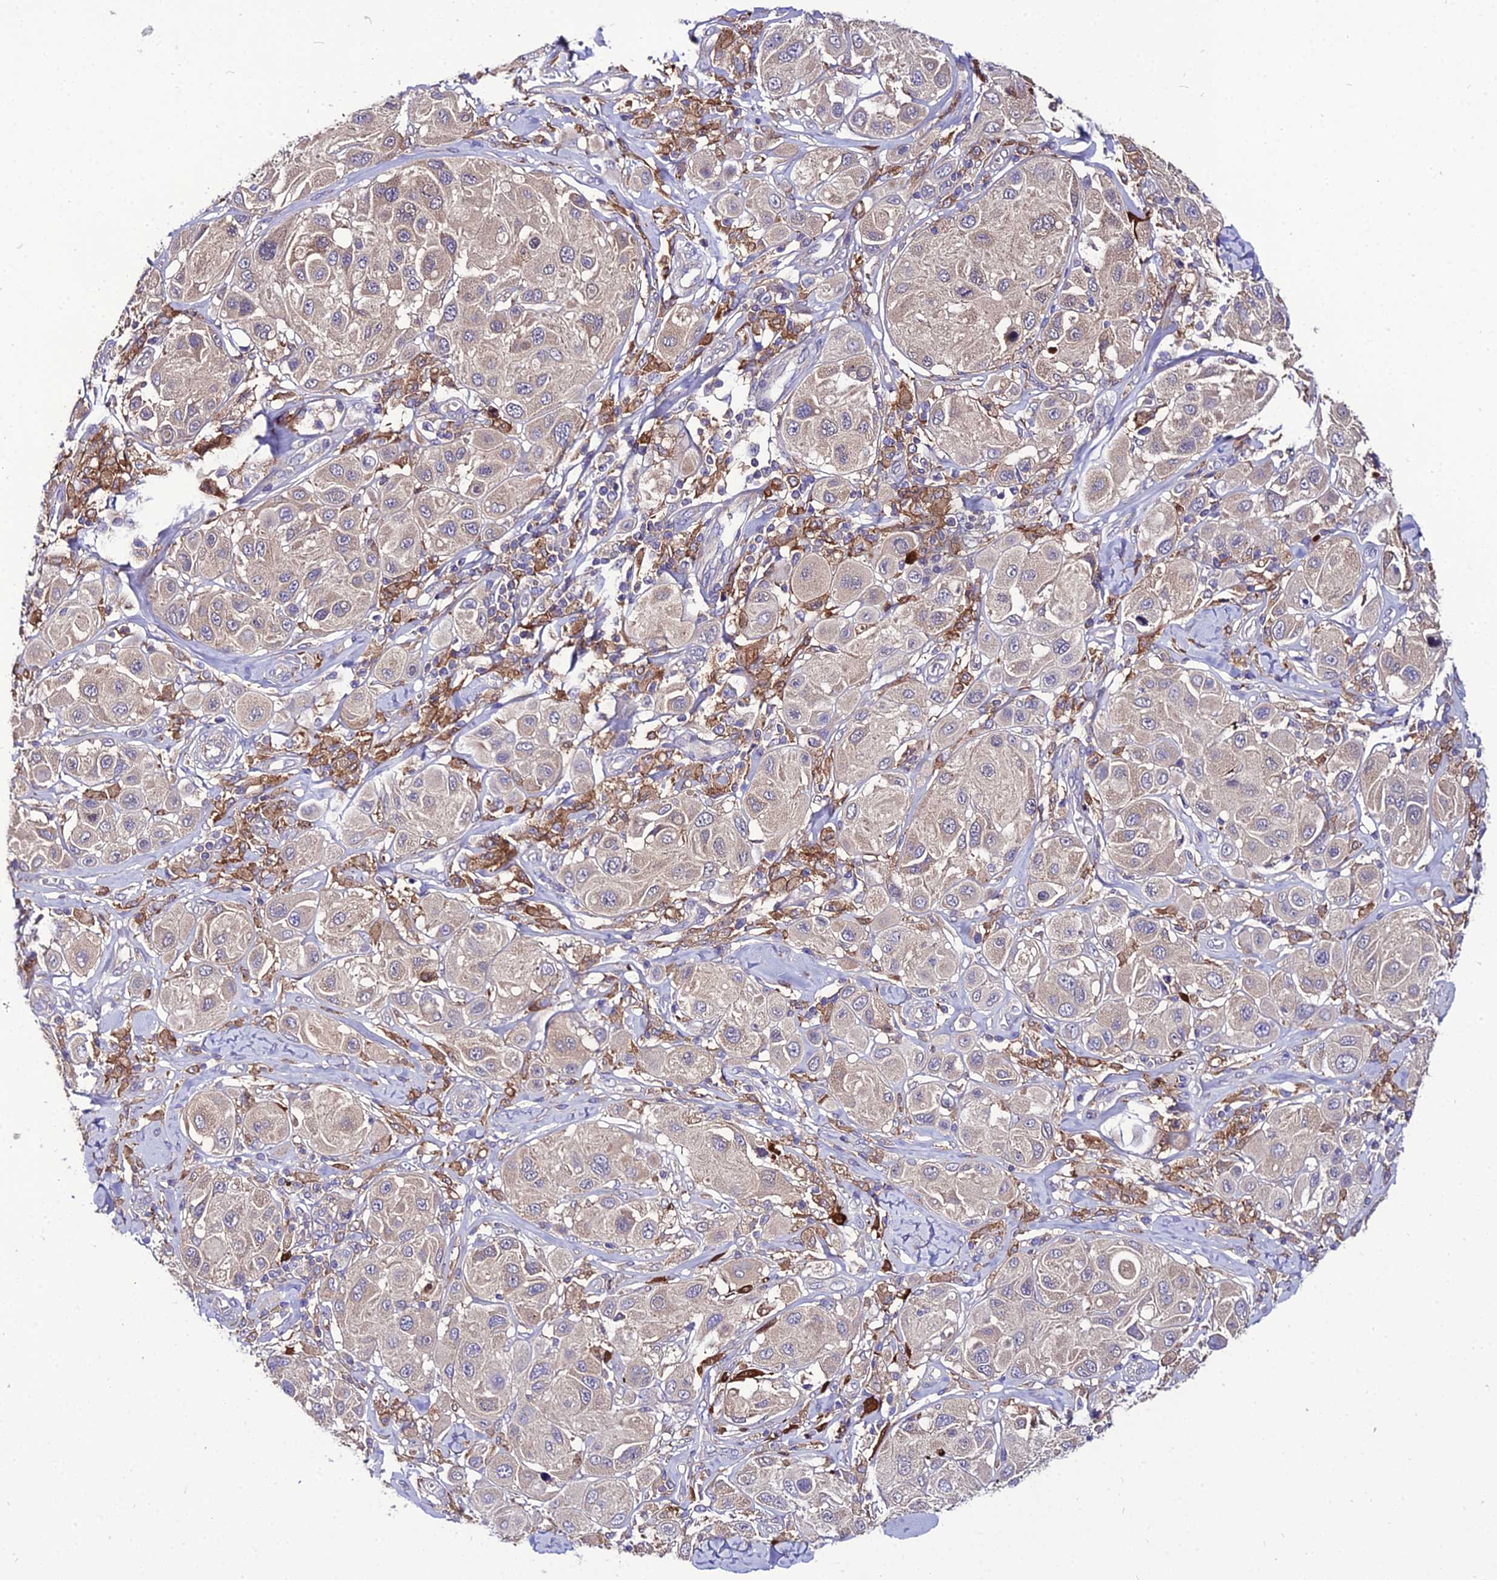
{"staining": {"intensity": "weak", "quantity": "<25%", "location": "cytoplasmic/membranous"}, "tissue": "melanoma", "cell_type": "Tumor cells", "image_type": "cancer", "snomed": [{"axis": "morphology", "description": "Malignant melanoma, Metastatic site"}, {"axis": "topography", "description": "Skin"}], "caption": "Immunohistochemical staining of malignant melanoma (metastatic site) reveals no significant staining in tumor cells. The staining is performed using DAB (3,3'-diaminobenzidine) brown chromogen with nuclei counter-stained in using hematoxylin.", "gene": "C2orf69", "patient": {"sex": "male", "age": 41}}